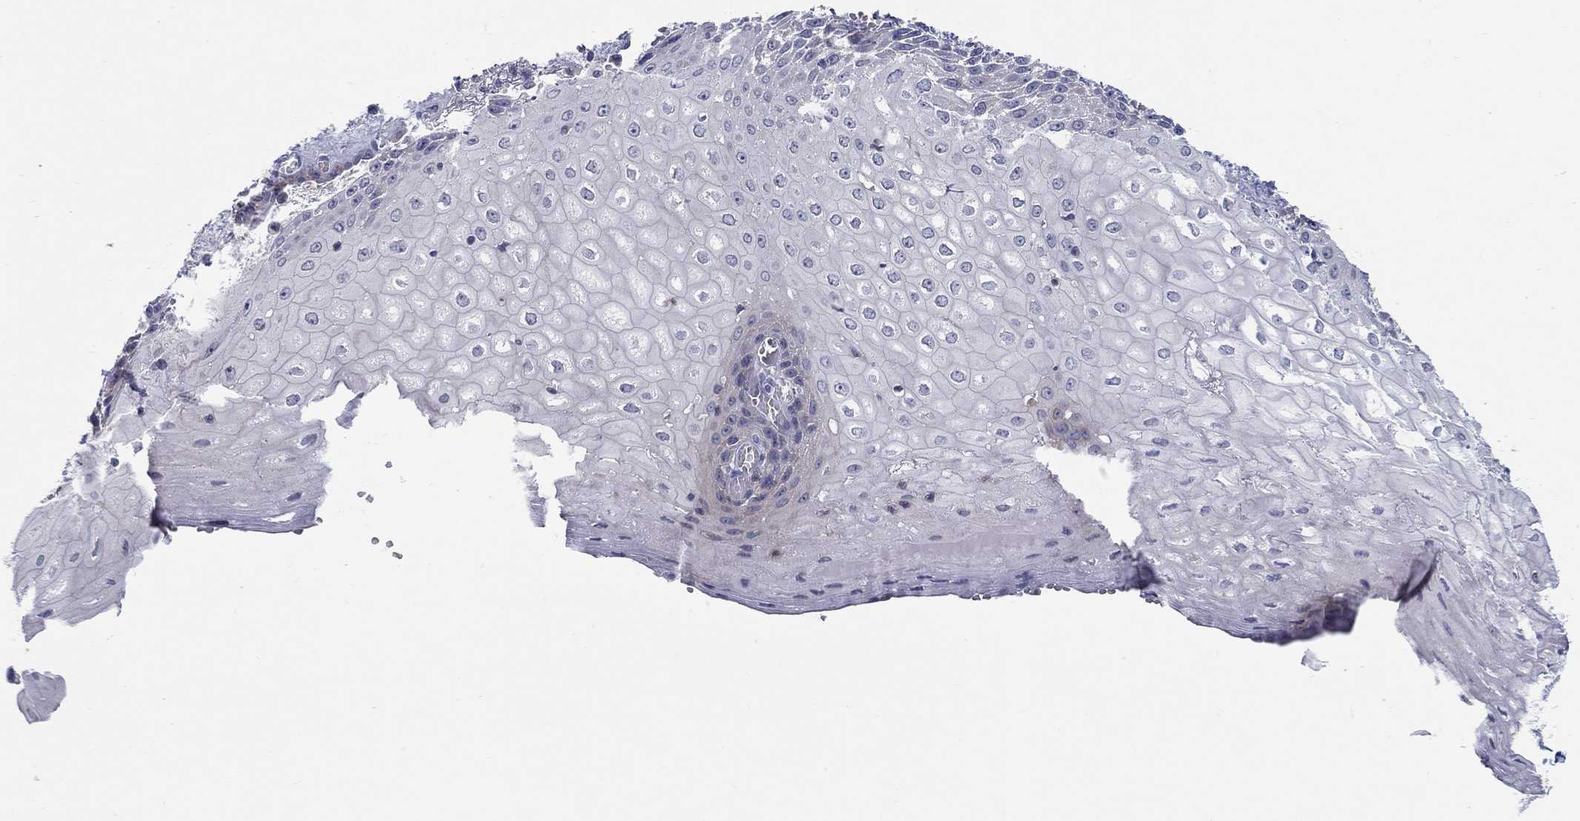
{"staining": {"intensity": "negative", "quantity": "none", "location": "none"}, "tissue": "esophagus", "cell_type": "Squamous epithelial cells", "image_type": "normal", "snomed": [{"axis": "morphology", "description": "Normal tissue, NOS"}, {"axis": "topography", "description": "Esophagus"}], "caption": "Protein analysis of unremarkable esophagus shows no significant staining in squamous epithelial cells.", "gene": "ABCA4", "patient": {"sex": "male", "age": 58}}